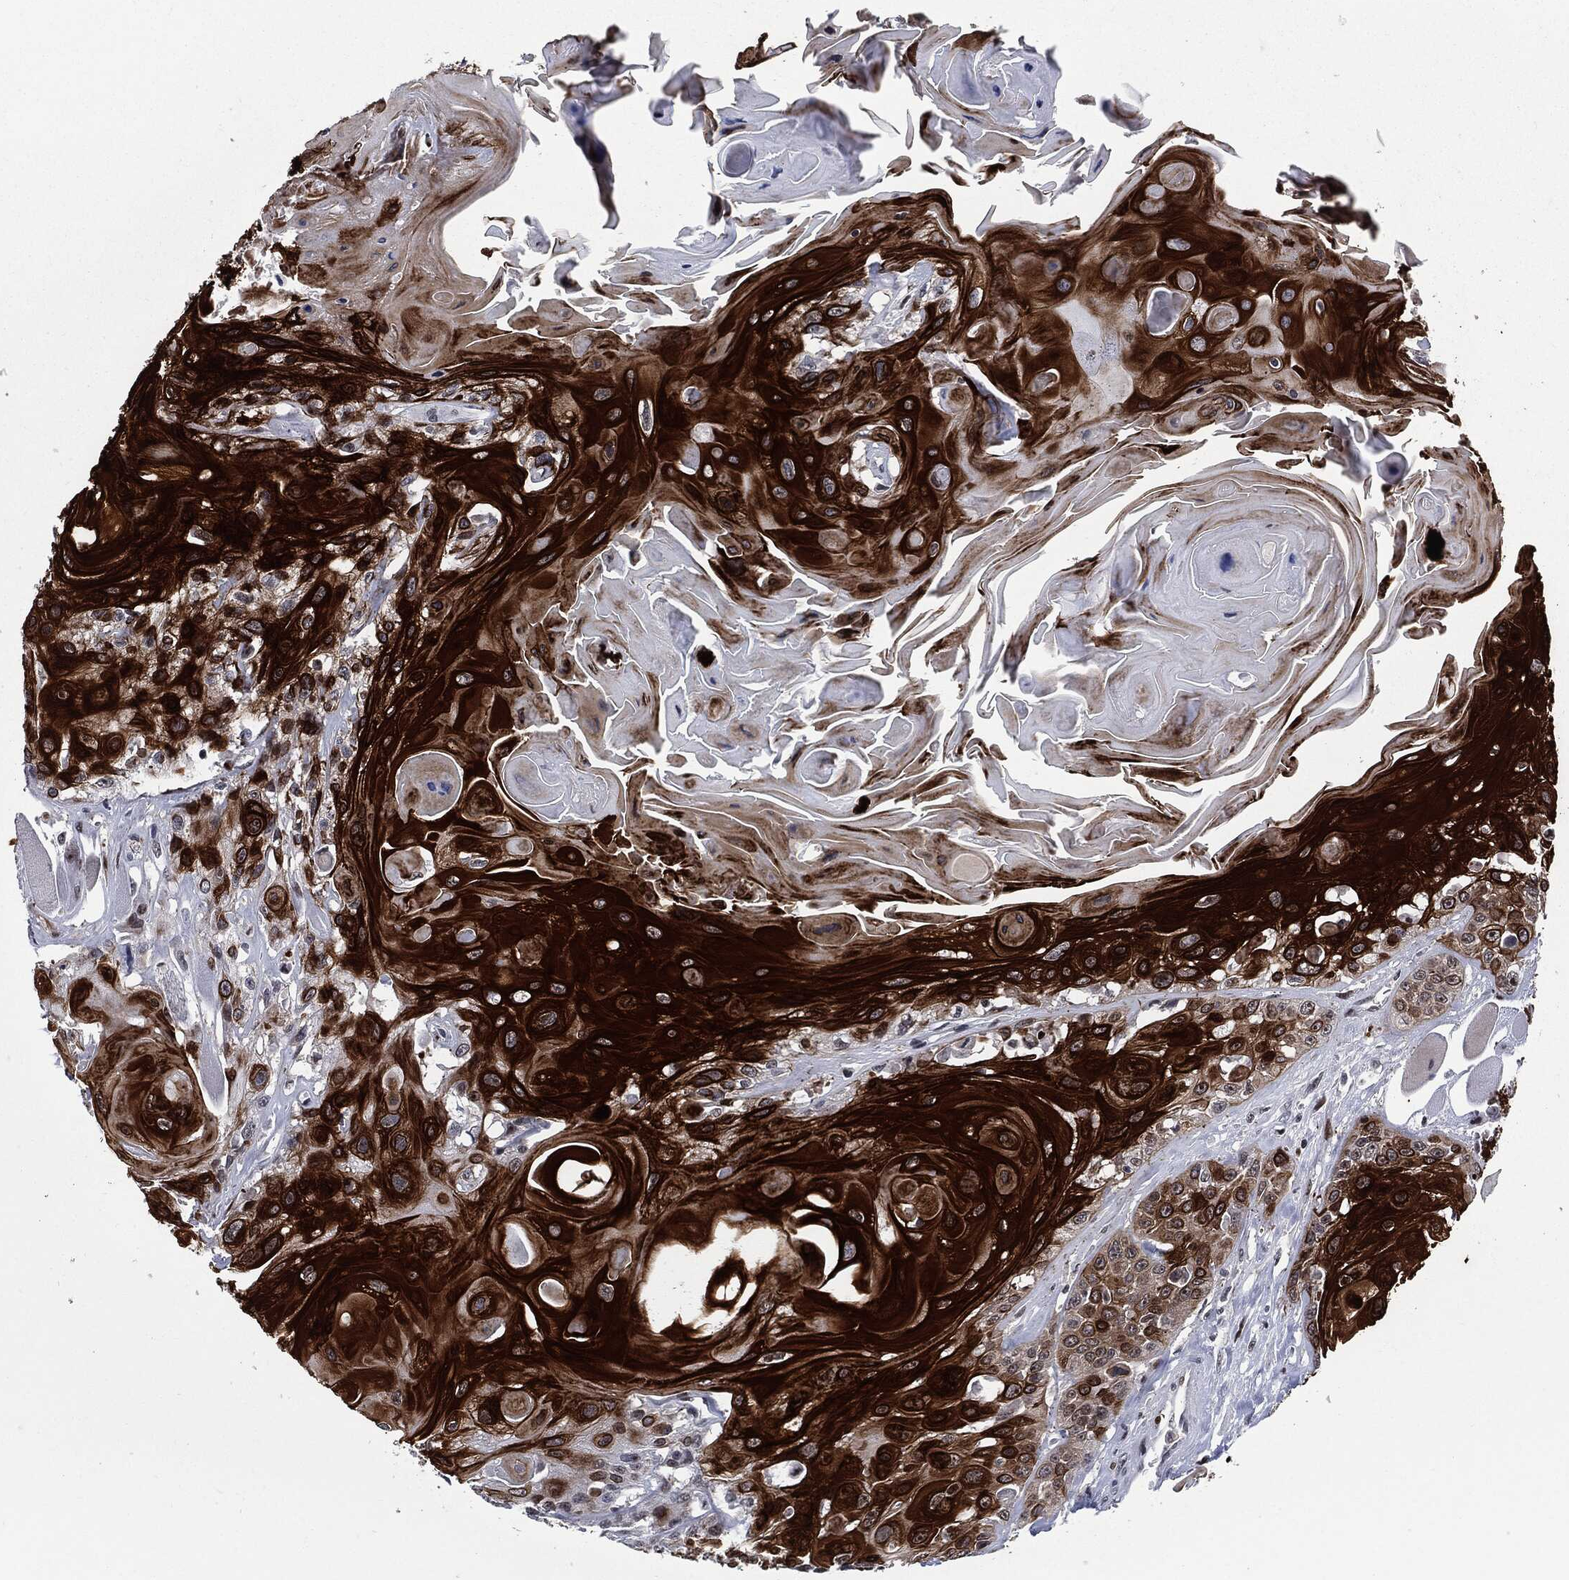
{"staining": {"intensity": "strong", "quantity": "25%-75%", "location": "cytoplasmic/membranous"}, "tissue": "head and neck cancer", "cell_type": "Tumor cells", "image_type": "cancer", "snomed": [{"axis": "morphology", "description": "Squamous cell carcinoma, NOS"}, {"axis": "topography", "description": "Head-Neck"}], "caption": "About 25%-75% of tumor cells in head and neck cancer (squamous cell carcinoma) reveal strong cytoplasmic/membranous protein positivity as visualized by brown immunohistochemical staining.", "gene": "AKT2", "patient": {"sex": "female", "age": 59}}